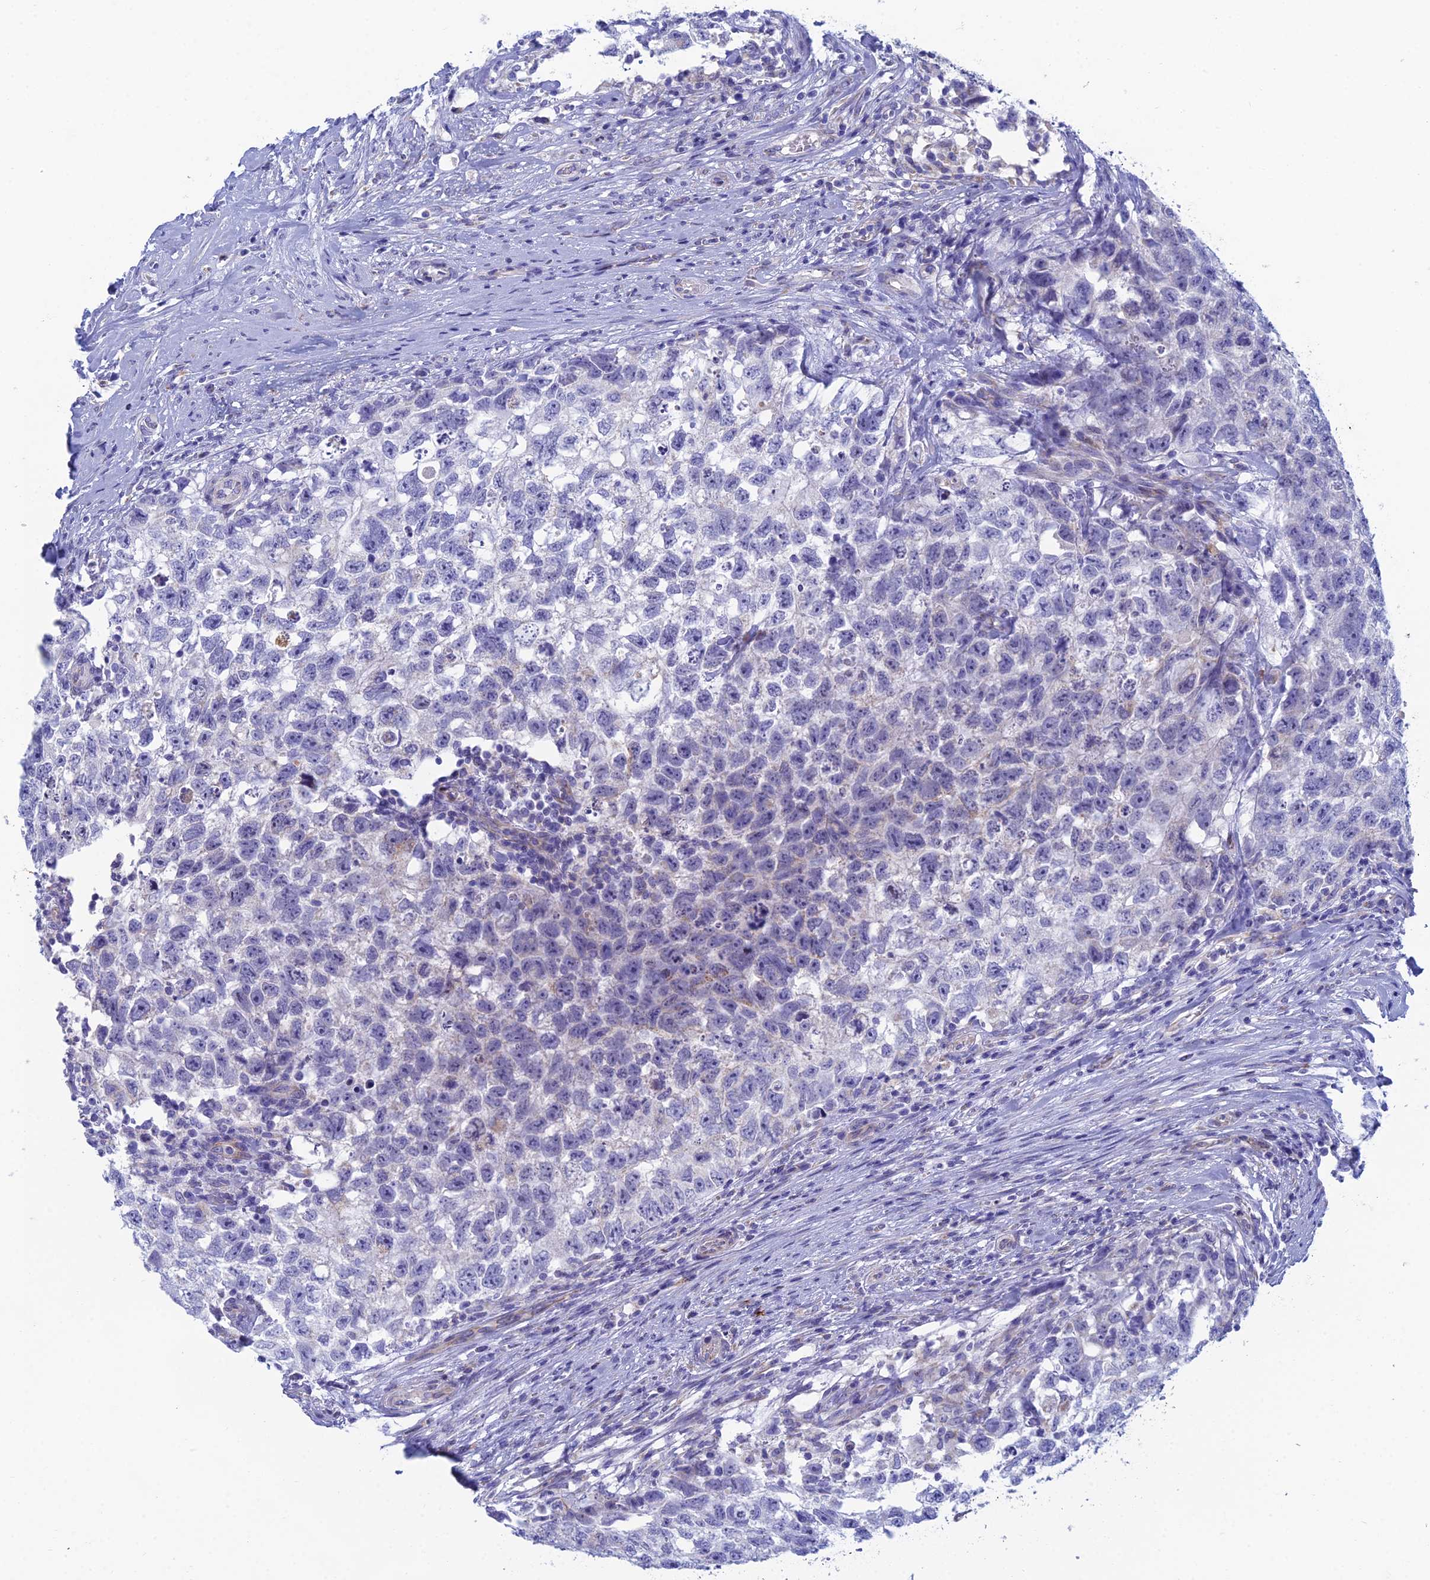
{"staining": {"intensity": "negative", "quantity": "none", "location": "none"}, "tissue": "testis cancer", "cell_type": "Tumor cells", "image_type": "cancer", "snomed": [{"axis": "morphology", "description": "Seminoma, NOS"}, {"axis": "morphology", "description": "Carcinoma, Embryonal, NOS"}, {"axis": "topography", "description": "Testis"}], "caption": "Embryonal carcinoma (testis) was stained to show a protein in brown. There is no significant positivity in tumor cells.", "gene": "CFAP210", "patient": {"sex": "male", "age": 29}}